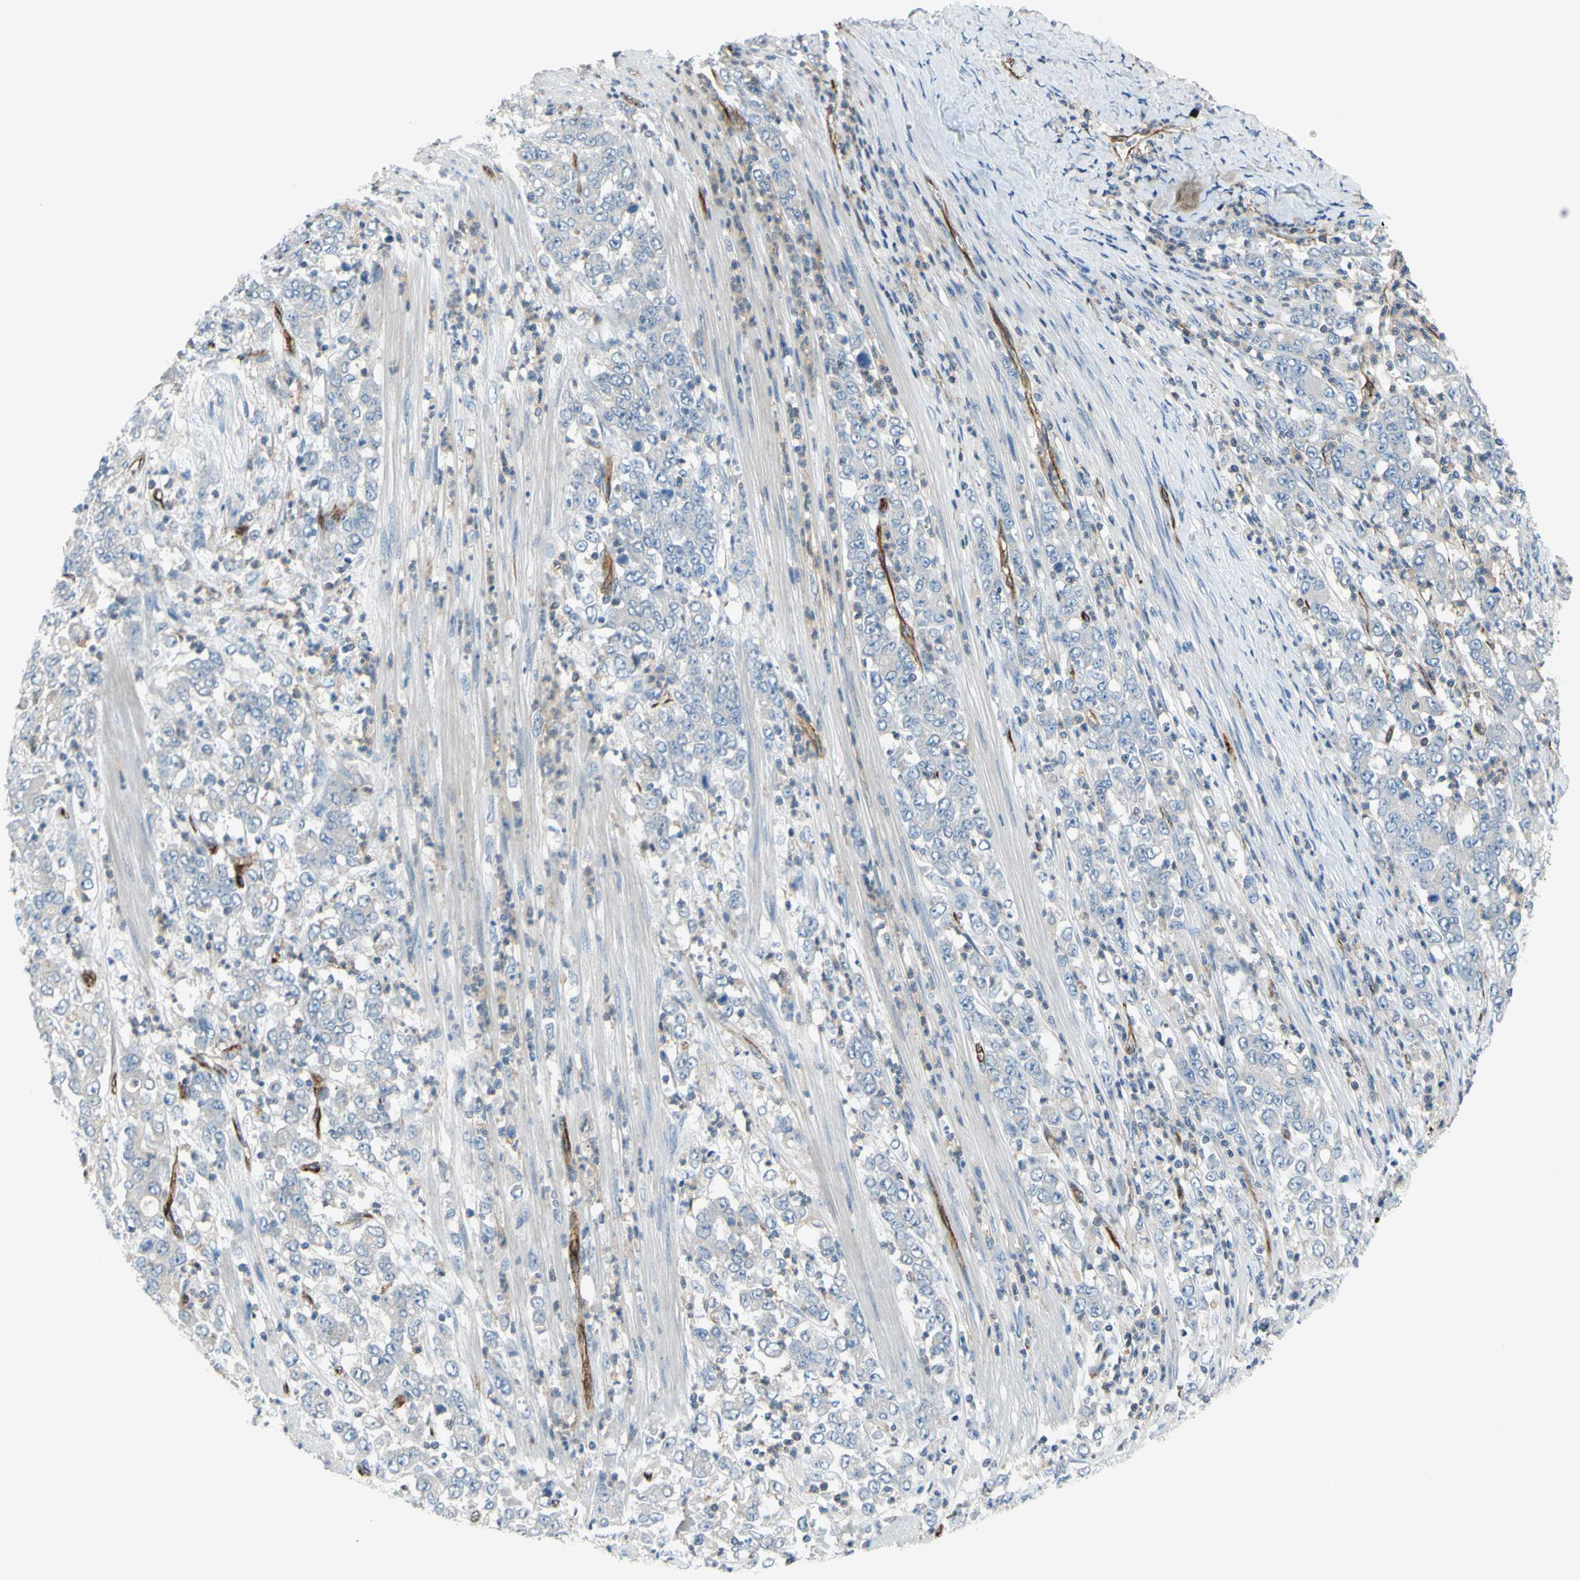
{"staining": {"intensity": "negative", "quantity": "none", "location": "none"}, "tissue": "stomach cancer", "cell_type": "Tumor cells", "image_type": "cancer", "snomed": [{"axis": "morphology", "description": "Adenocarcinoma, NOS"}, {"axis": "topography", "description": "Stomach, lower"}], "caption": "Immunohistochemical staining of human stomach cancer (adenocarcinoma) displays no significant staining in tumor cells.", "gene": "PRRG2", "patient": {"sex": "female", "age": 71}}